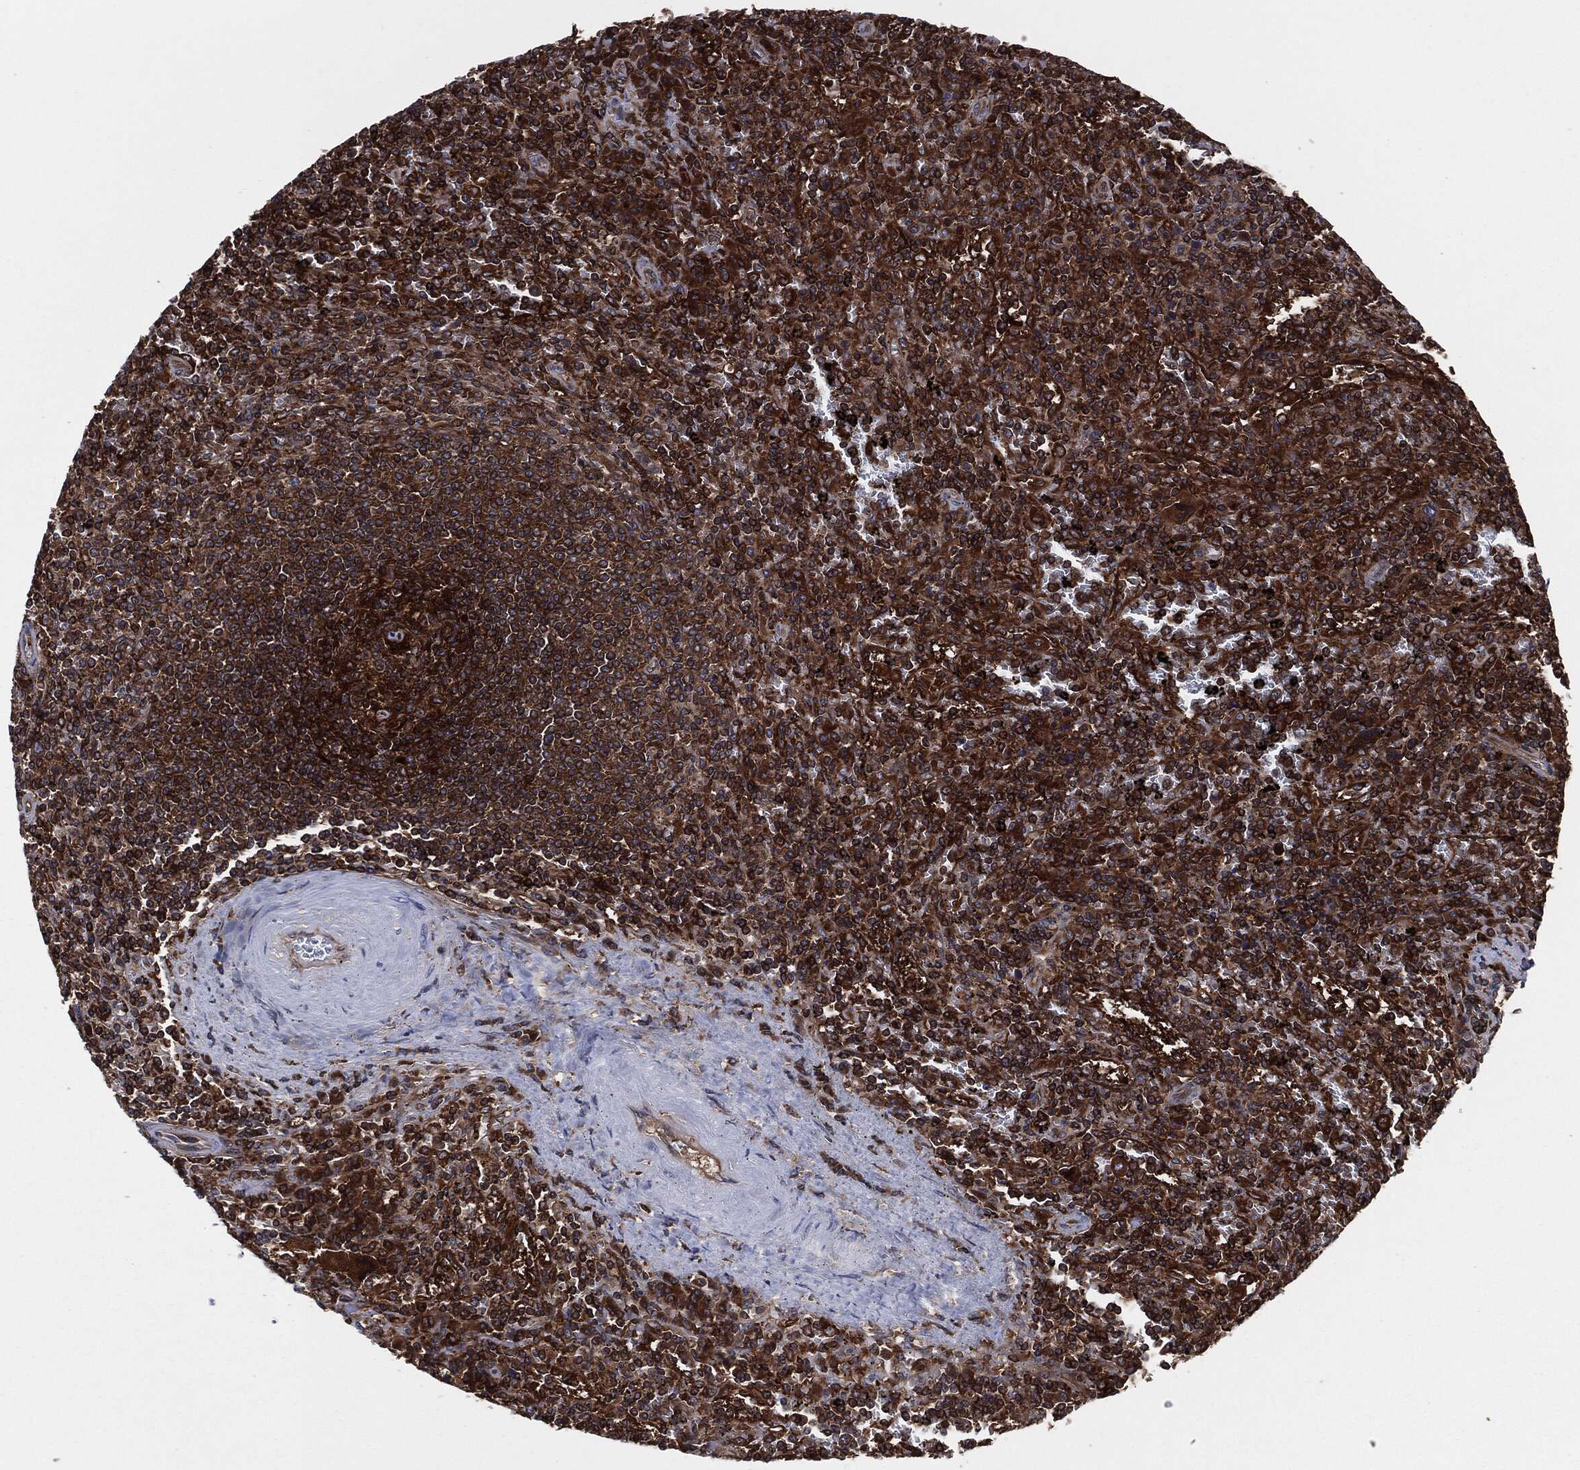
{"staining": {"intensity": "strong", "quantity": ">75%", "location": "cytoplasmic/membranous"}, "tissue": "lymphoma", "cell_type": "Tumor cells", "image_type": "cancer", "snomed": [{"axis": "morphology", "description": "Malignant lymphoma, non-Hodgkin's type, Low grade"}, {"axis": "topography", "description": "Spleen"}], "caption": "The immunohistochemical stain labels strong cytoplasmic/membranous positivity in tumor cells of low-grade malignant lymphoma, non-Hodgkin's type tissue.", "gene": "XPNPEP1", "patient": {"sex": "male", "age": 62}}